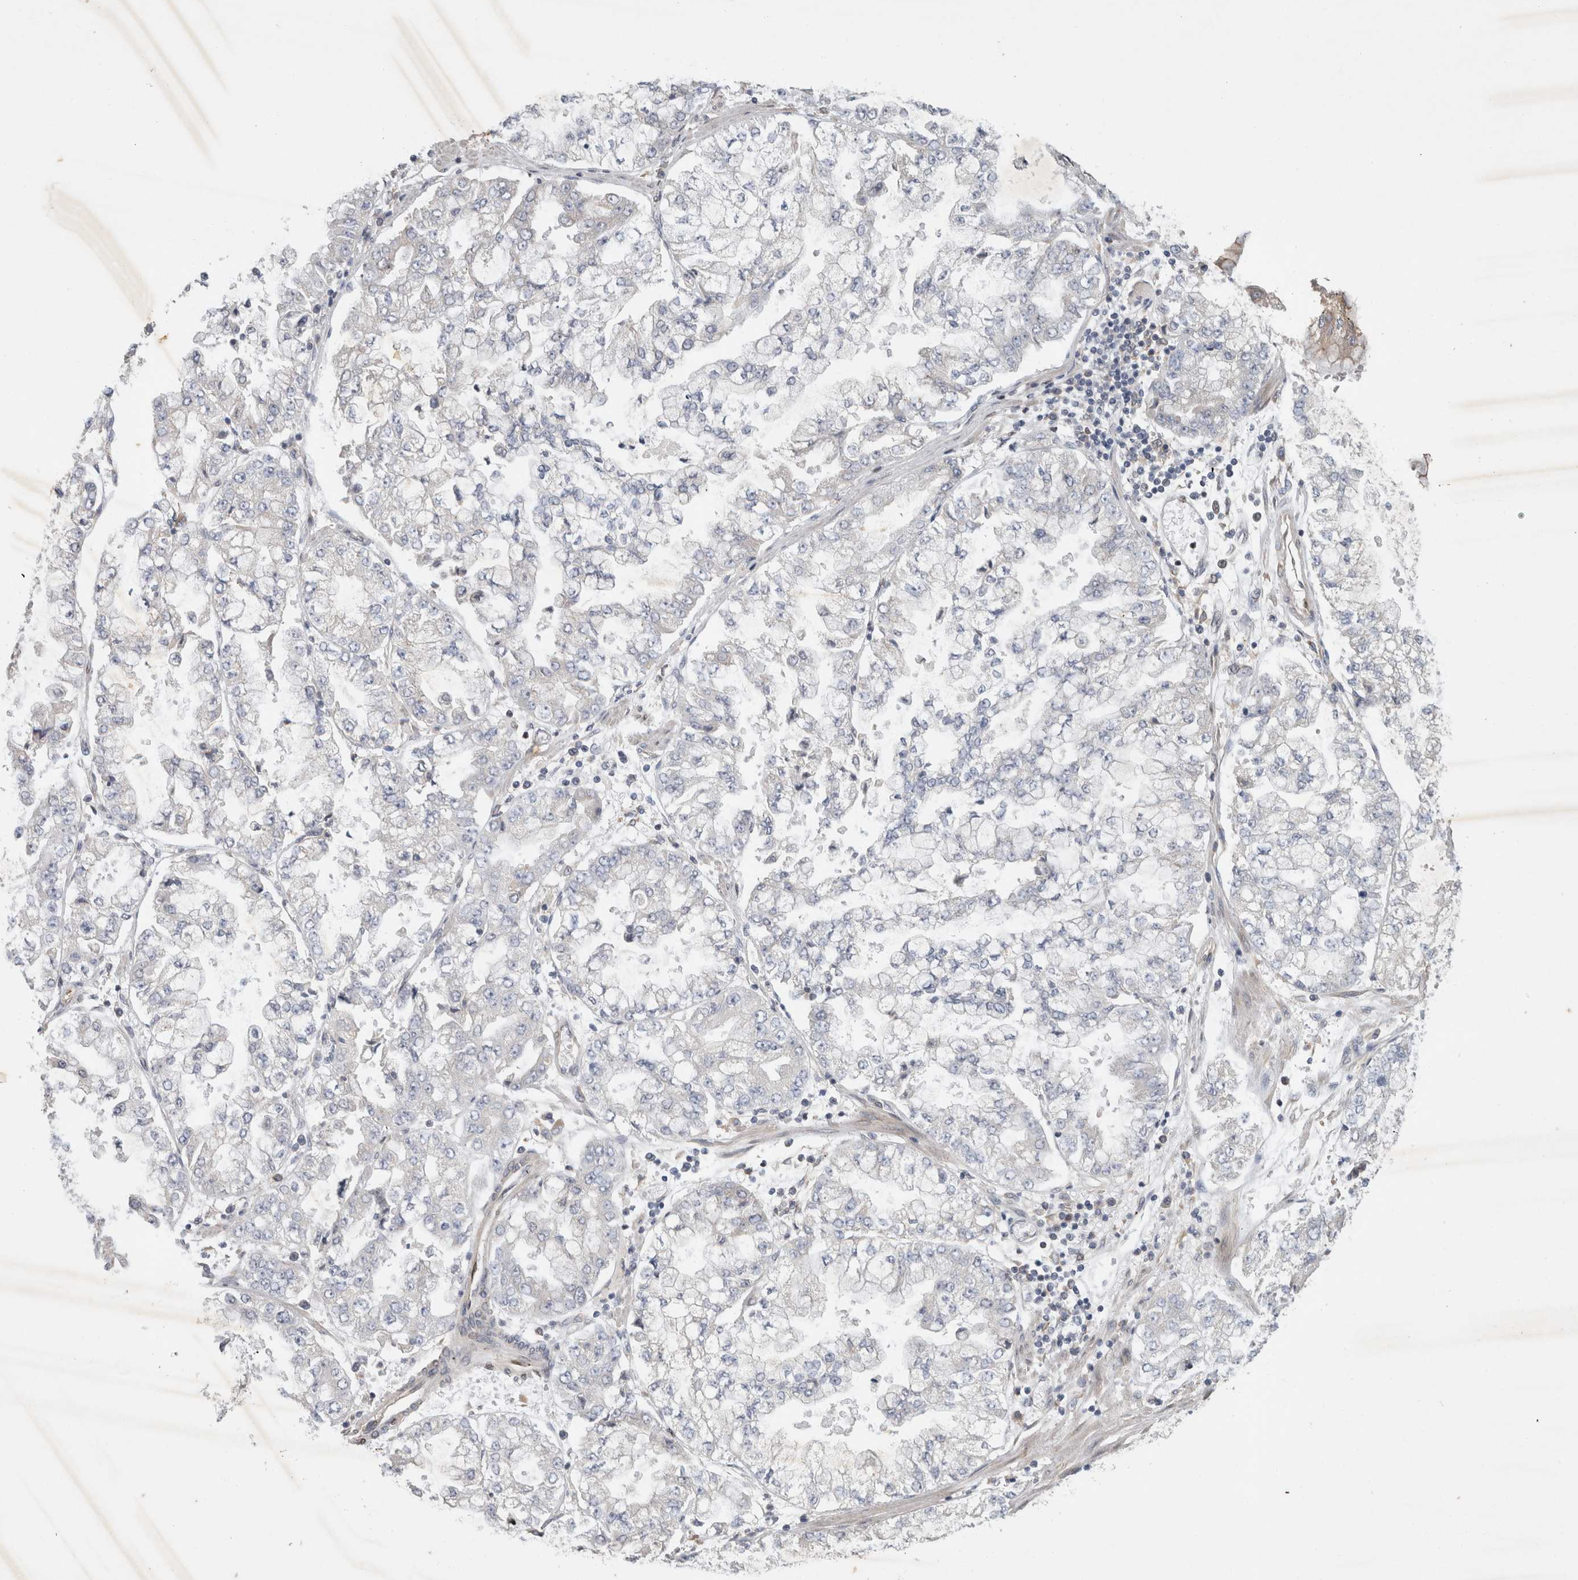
{"staining": {"intensity": "negative", "quantity": "none", "location": "none"}, "tissue": "stomach cancer", "cell_type": "Tumor cells", "image_type": "cancer", "snomed": [{"axis": "morphology", "description": "Adenocarcinoma, NOS"}, {"axis": "topography", "description": "Stomach"}], "caption": "An IHC photomicrograph of adenocarcinoma (stomach) is shown. There is no staining in tumor cells of adenocarcinoma (stomach).", "gene": "C8orf58", "patient": {"sex": "male", "age": 76}}